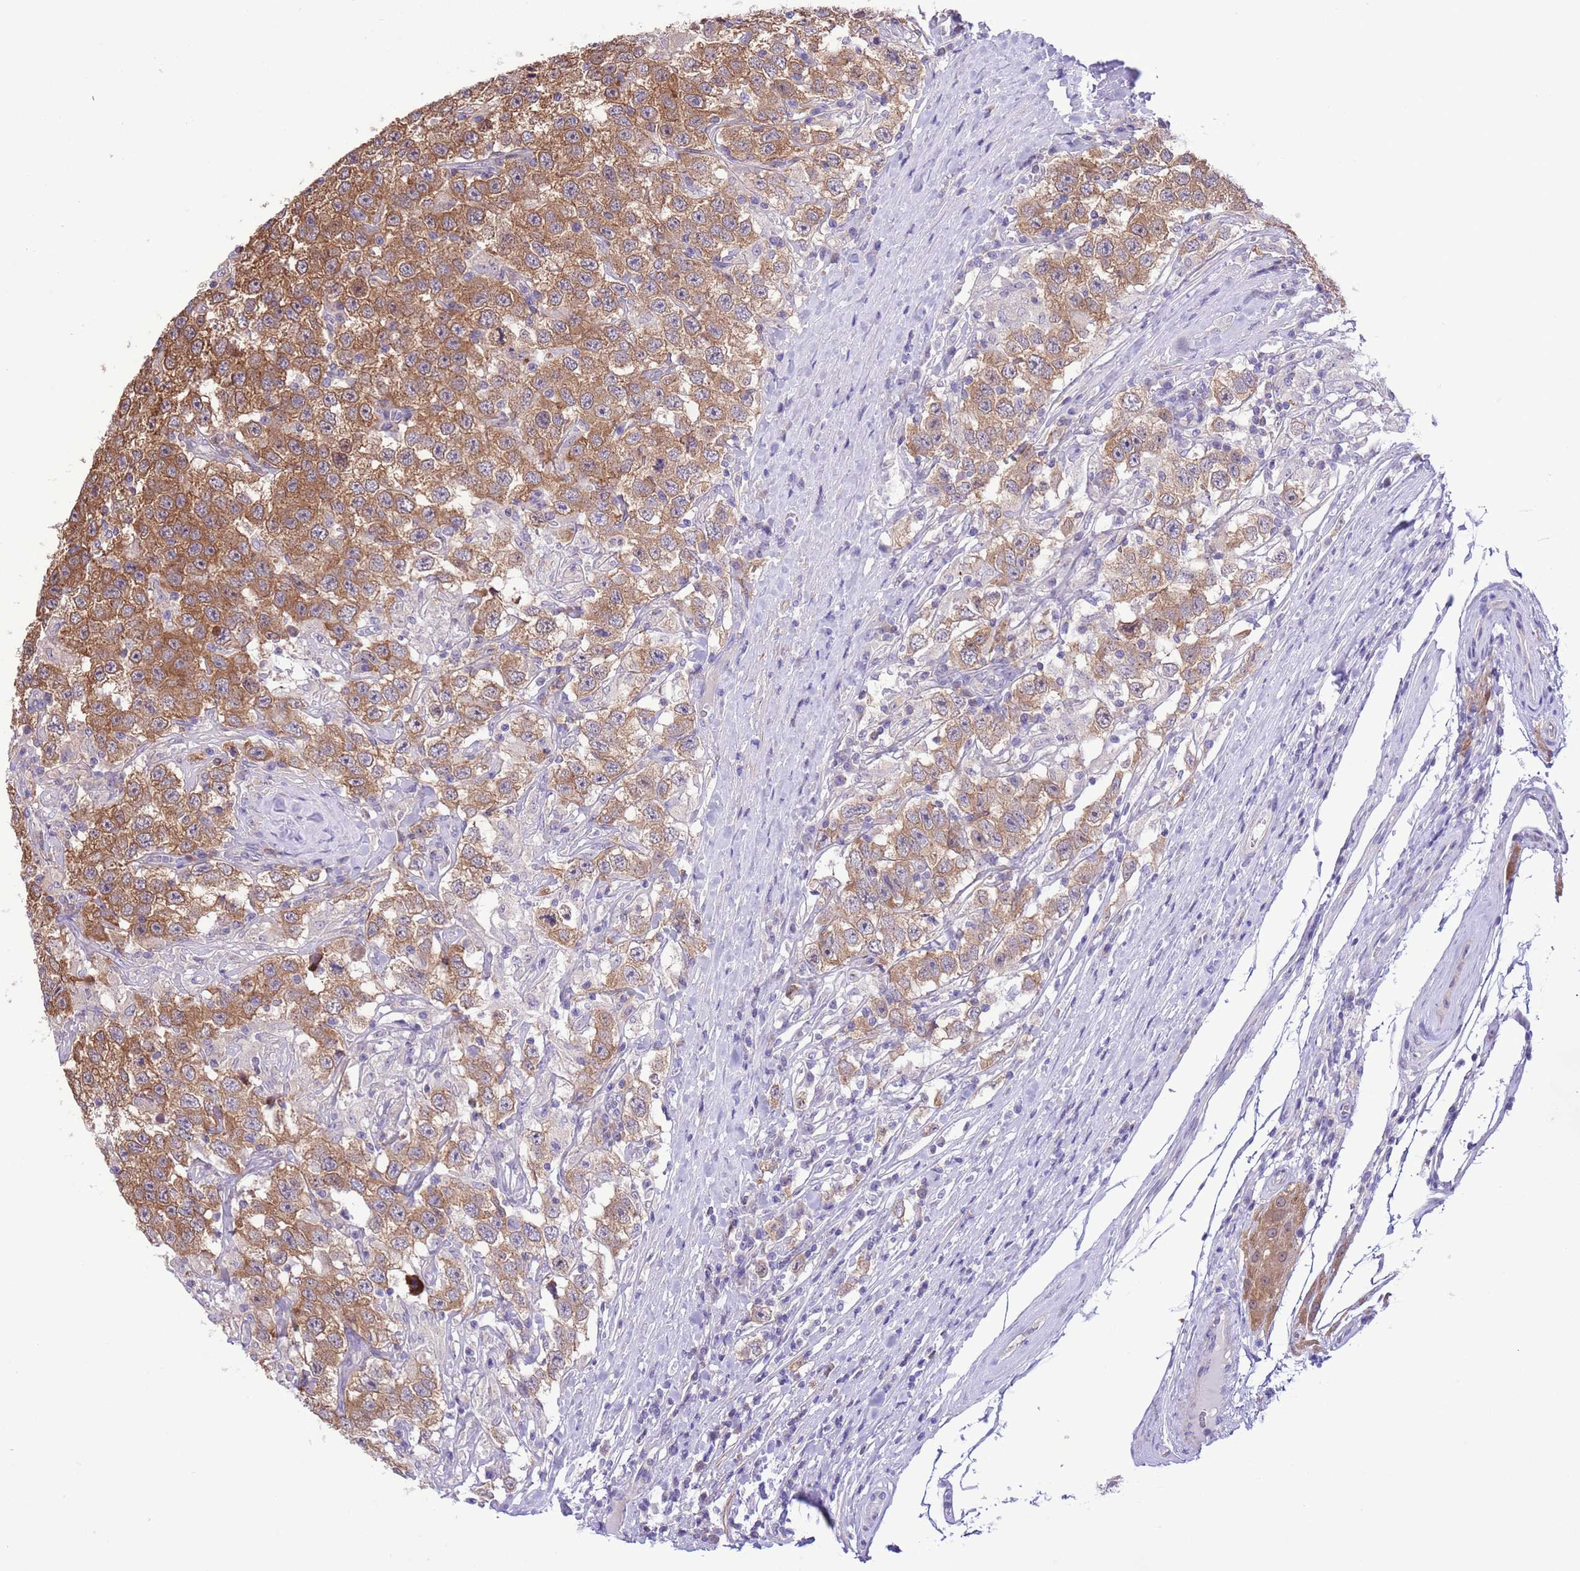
{"staining": {"intensity": "moderate", "quantity": ">75%", "location": "cytoplasmic/membranous"}, "tissue": "testis cancer", "cell_type": "Tumor cells", "image_type": "cancer", "snomed": [{"axis": "morphology", "description": "Seminoma, NOS"}, {"axis": "topography", "description": "Testis"}], "caption": "A brown stain highlights moderate cytoplasmic/membranous expression of a protein in seminoma (testis) tumor cells. (brown staining indicates protein expression, while blue staining denotes nuclei).", "gene": "PRR32", "patient": {"sex": "male", "age": 41}}